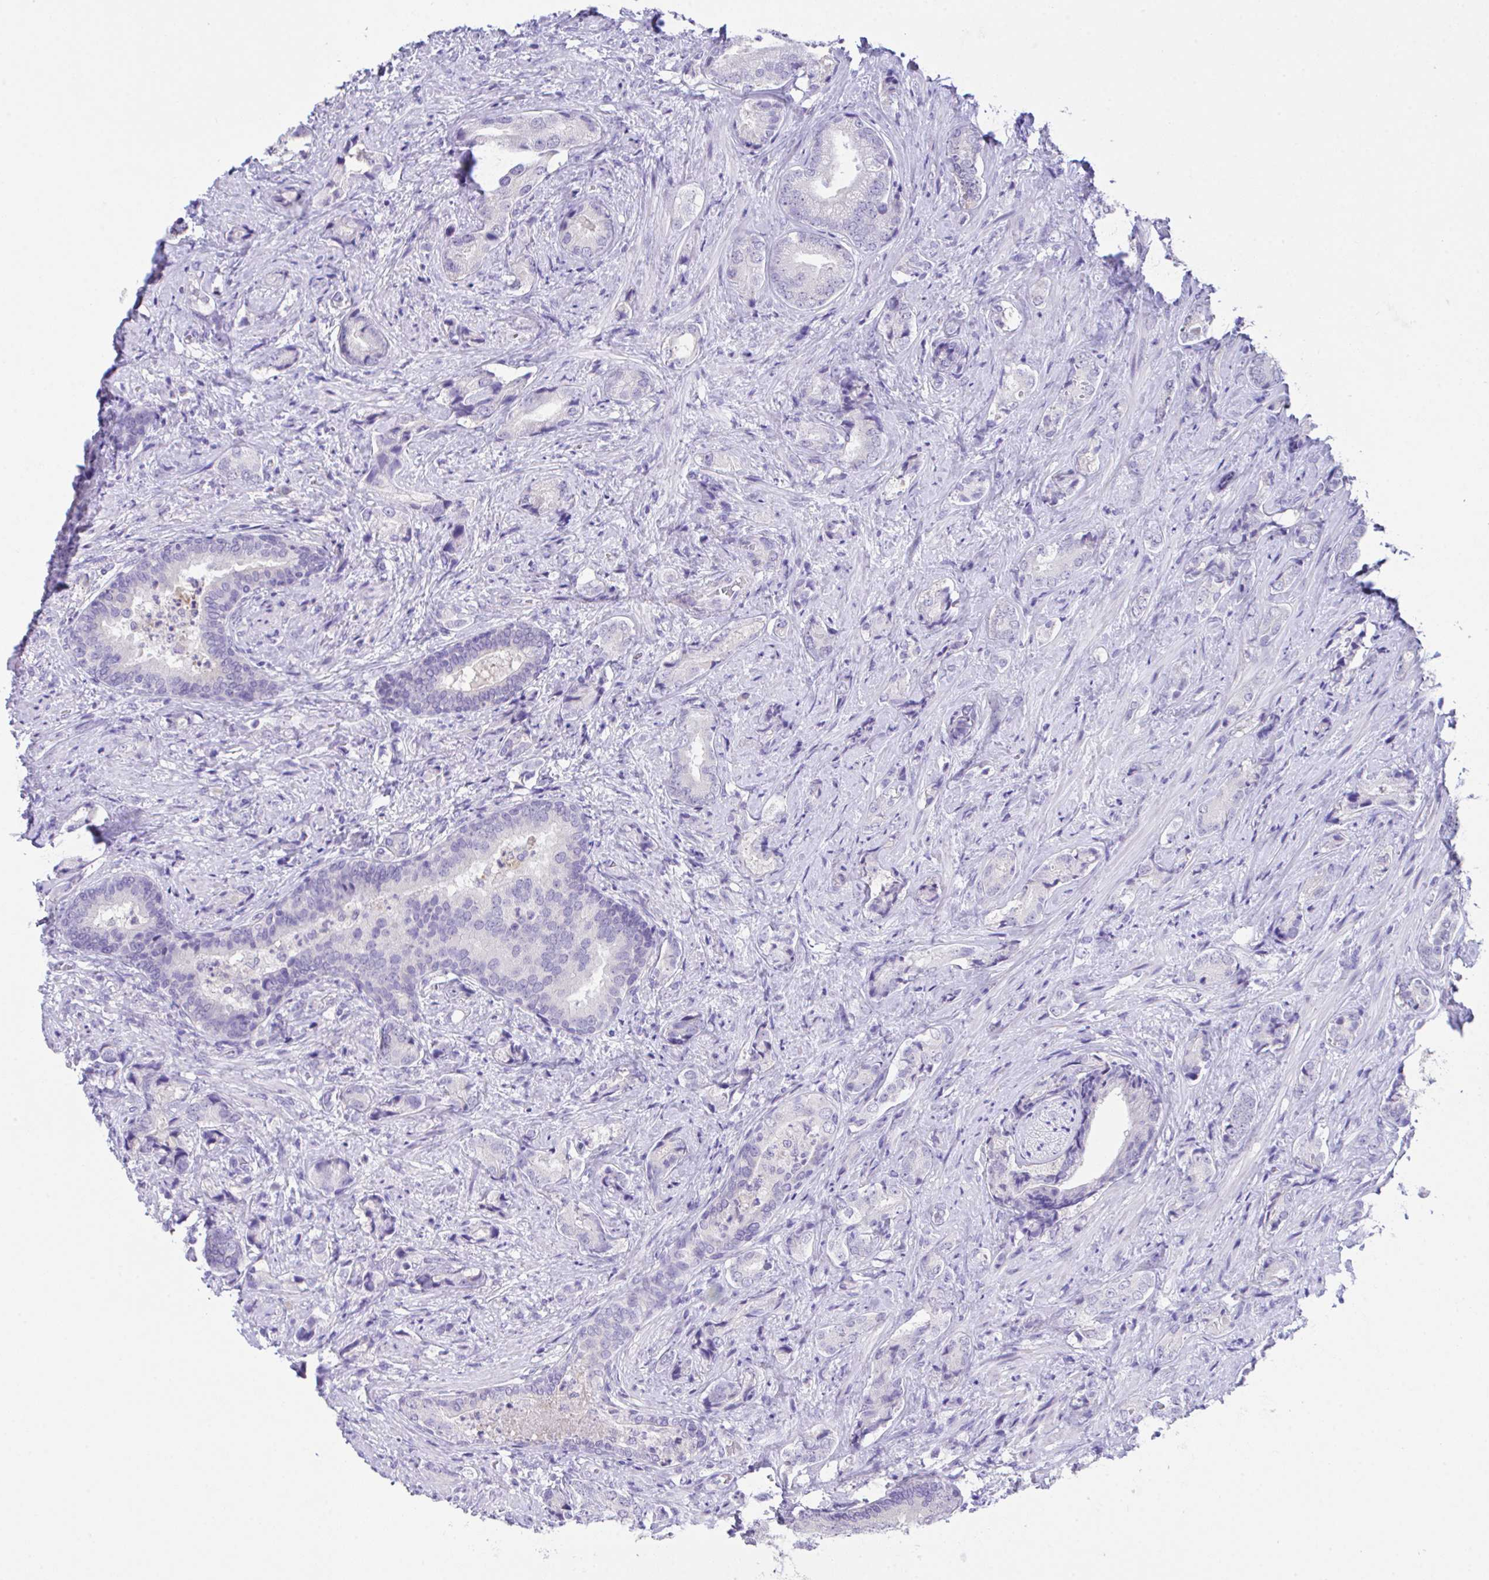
{"staining": {"intensity": "negative", "quantity": "none", "location": "none"}, "tissue": "prostate cancer", "cell_type": "Tumor cells", "image_type": "cancer", "snomed": [{"axis": "morphology", "description": "Adenocarcinoma, High grade"}, {"axis": "topography", "description": "Prostate"}], "caption": "A photomicrograph of prostate cancer stained for a protein demonstrates no brown staining in tumor cells. Nuclei are stained in blue.", "gene": "HOXB4", "patient": {"sex": "male", "age": 62}}